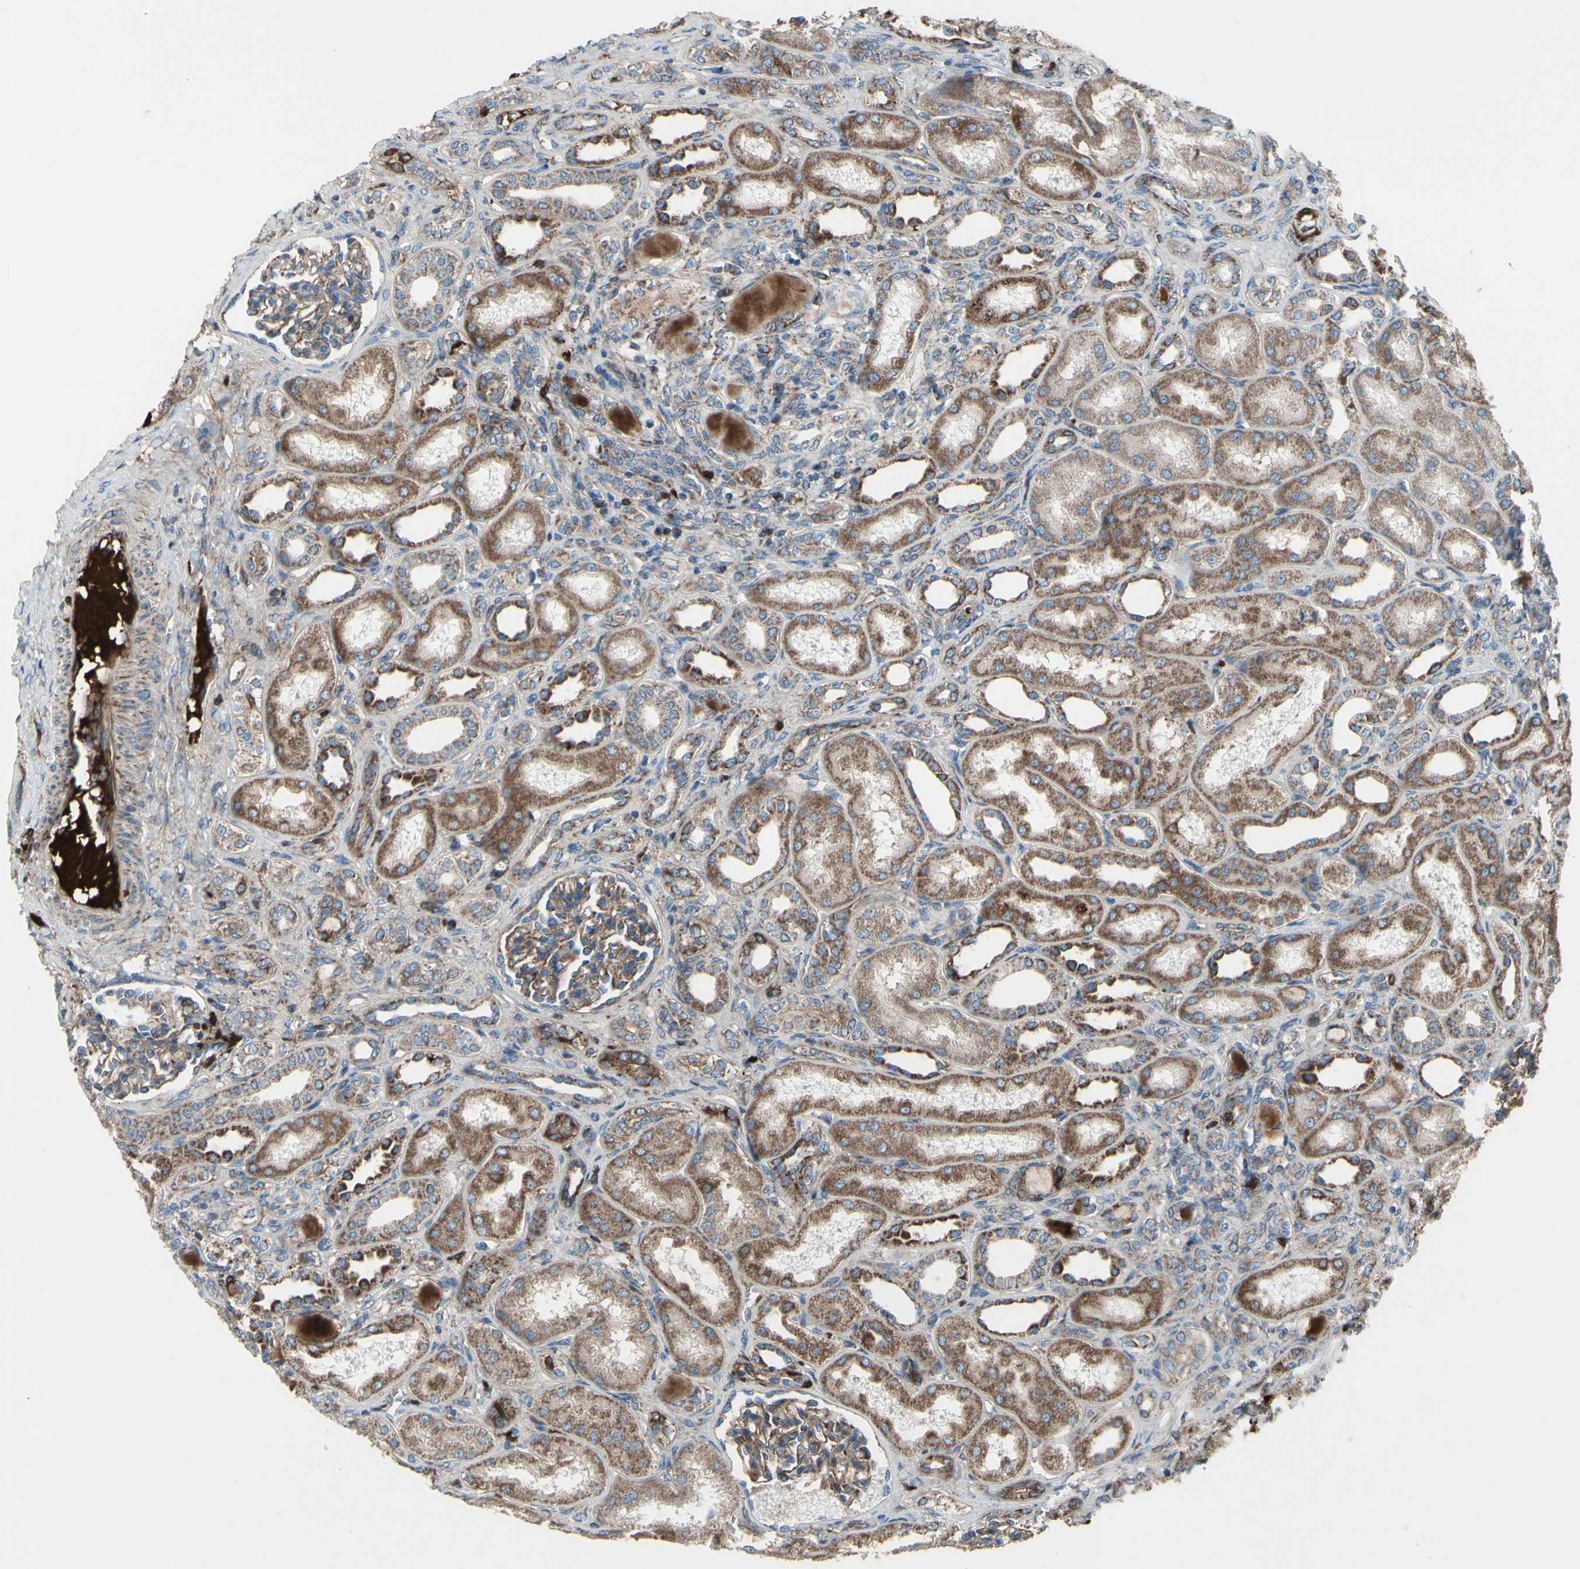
{"staining": {"intensity": "moderate", "quantity": ">75%", "location": "cytoplasmic/membranous"}, "tissue": "kidney", "cell_type": "Cells in glomeruli", "image_type": "normal", "snomed": [{"axis": "morphology", "description": "Normal tissue, NOS"}, {"axis": "topography", "description": "Kidney"}], "caption": "A medium amount of moderate cytoplasmic/membranous expression is seen in about >75% of cells in glomeruli in normal kidney. (DAB IHC, brown staining for protein, blue staining for nuclei).", "gene": "EMC7", "patient": {"sex": "male", "age": 7}}